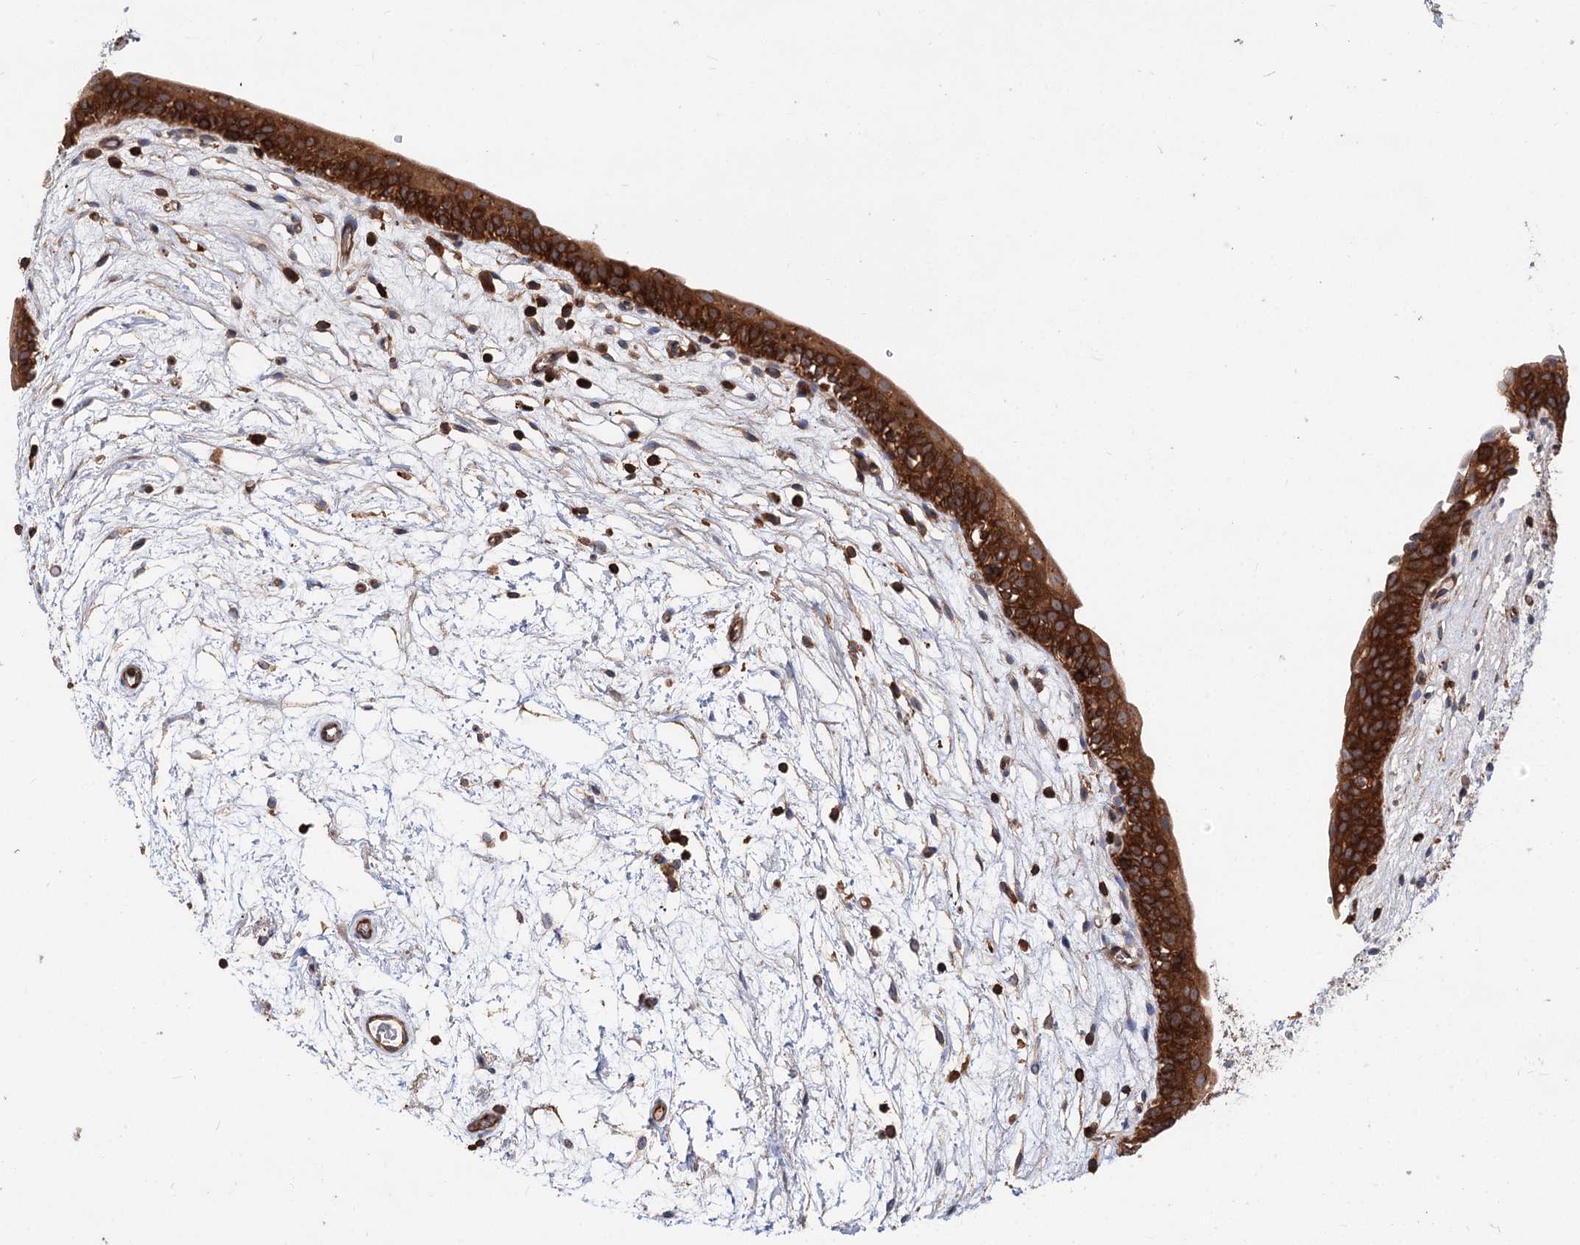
{"staining": {"intensity": "strong", "quantity": ">75%", "location": "cytoplasmic/membranous"}, "tissue": "urinary bladder", "cell_type": "Urothelial cells", "image_type": "normal", "snomed": [{"axis": "morphology", "description": "Normal tissue, NOS"}, {"axis": "topography", "description": "Urinary bladder"}], "caption": "The micrograph exhibits a brown stain indicating the presence of a protein in the cytoplasmic/membranous of urothelial cells in urinary bladder.", "gene": "PACS1", "patient": {"sex": "male", "age": 83}}